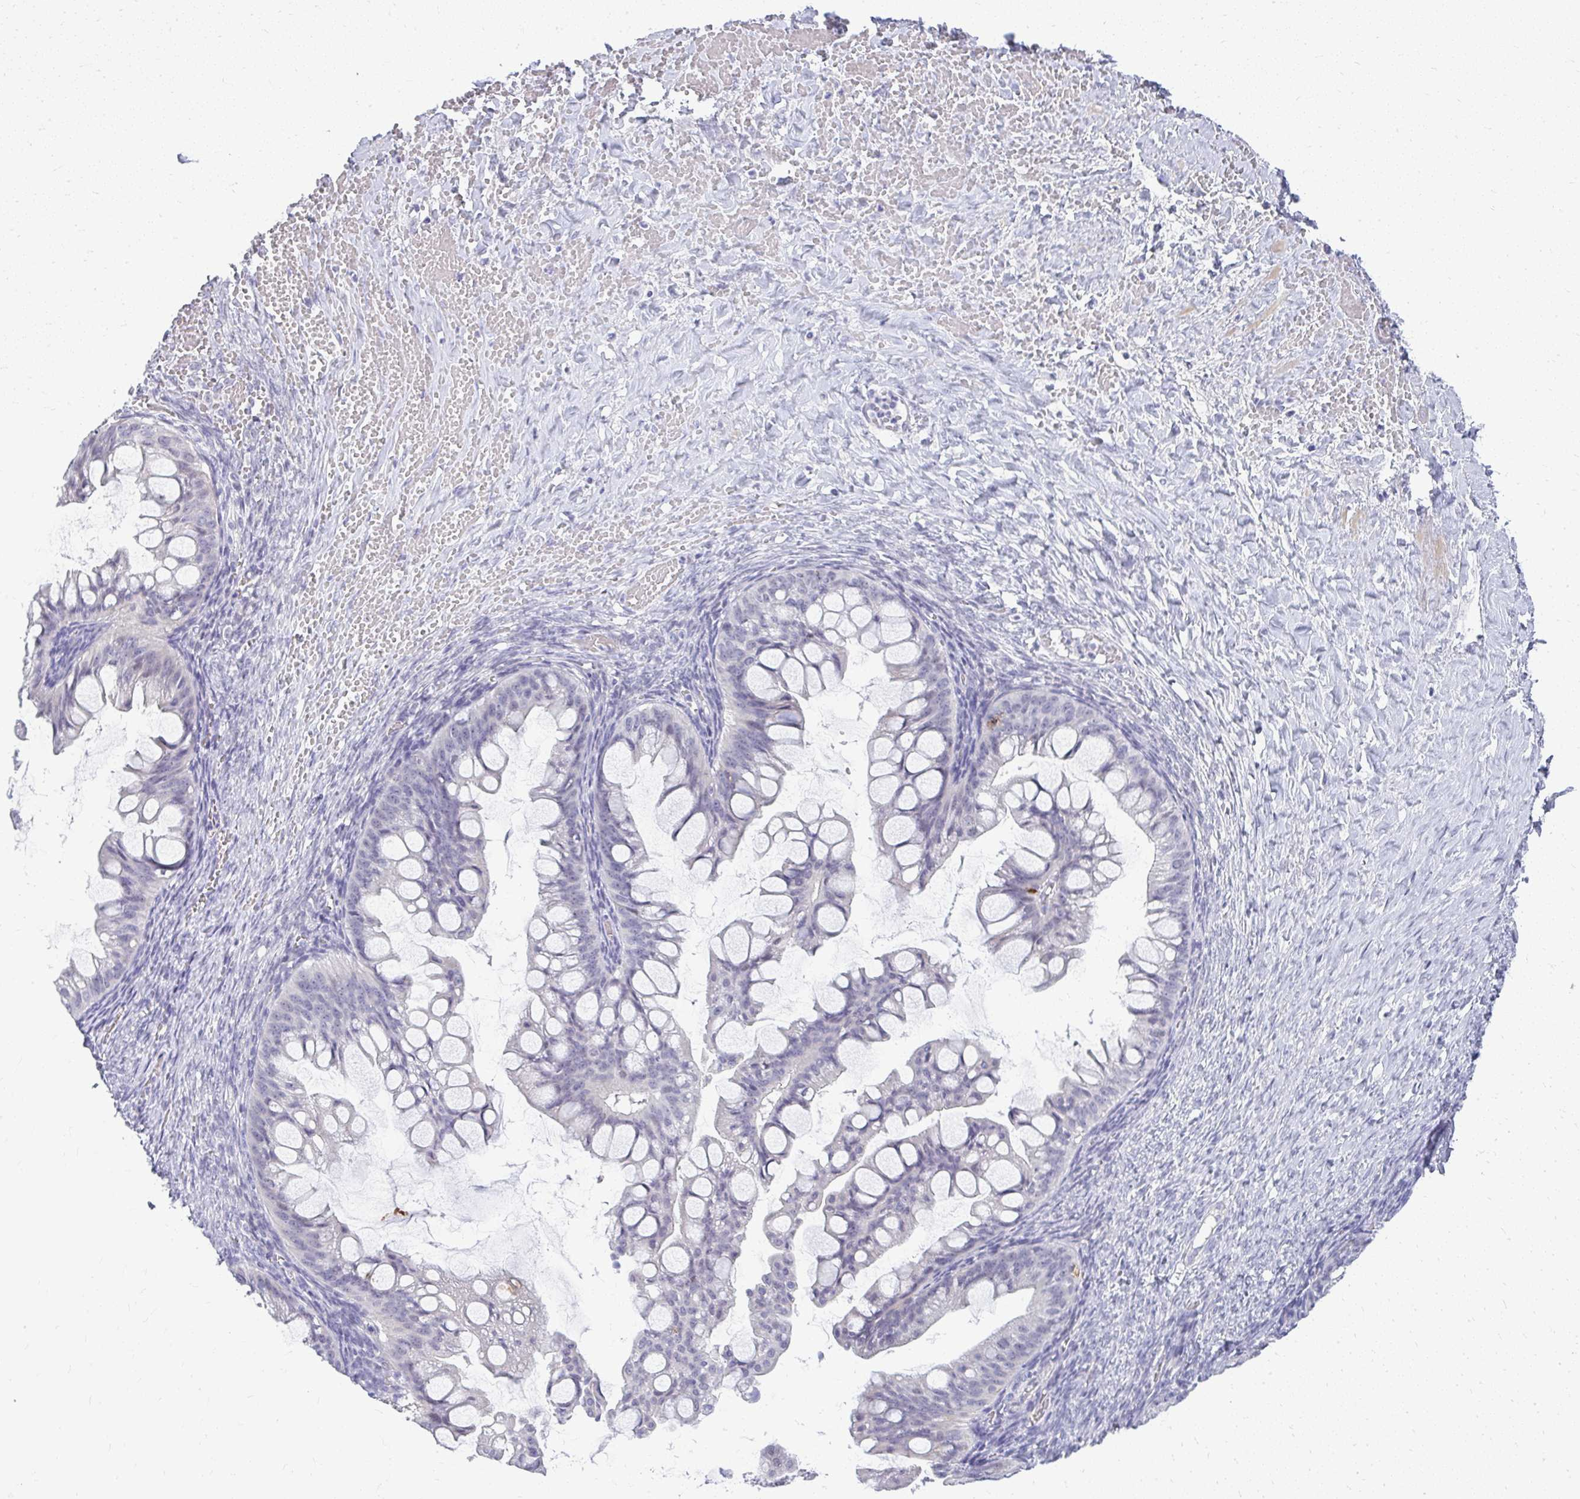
{"staining": {"intensity": "negative", "quantity": "none", "location": "none"}, "tissue": "ovarian cancer", "cell_type": "Tumor cells", "image_type": "cancer", "snomed": [{"axis": "morphology", "description": "Cystadenocarcinoma, mucinous, NOS"}, {"axis": "topography", "description": "Ovary"}], "caption": "Immunohistochemical staining of ovarian cancer (mucinous cystadenocarcinoma) displays no significant positivity in tumor cells.", "gene": "TEX33", "patient": {"sex": "female", "age": 73}}